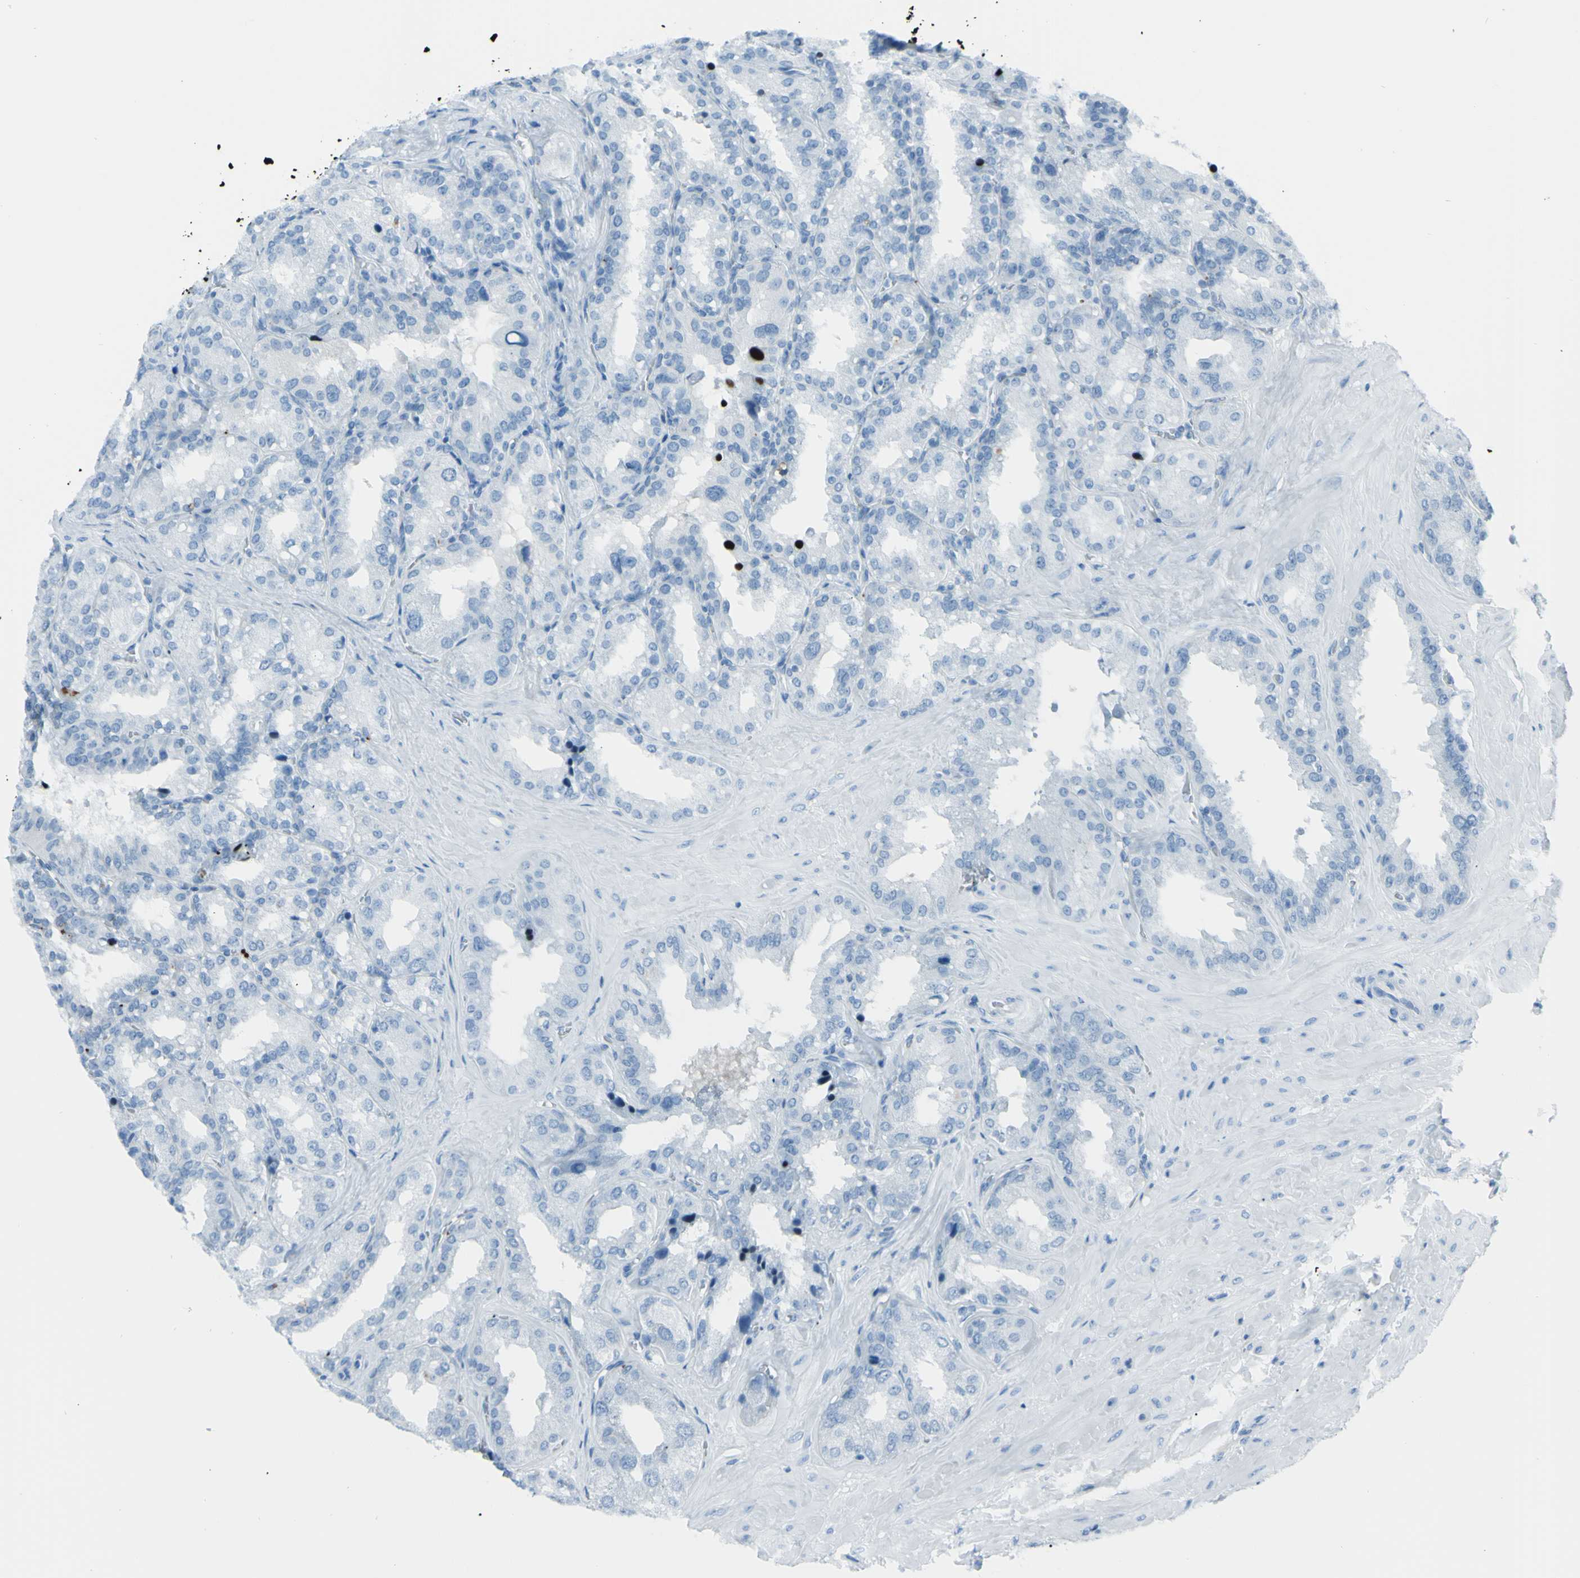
{"staining": {"intensity": "negative", "quantity": "none", "location": "none"}, "tissue": "seminal vesicle", "cell_type": "Glandular cells", "image_type": "normal", "snomed": [{"axis": "morphology", "description": "Normal tissue, NOS"}, {"axis": "topography", "description": "Prostate"}, {"axis": "topography", "description": "Seminal veicle"}], "caption": "Human seminal vesicle stained for a protein using immunohistochemistry (IHC) demonstrates no expression in glandular cells.", "gene": "AFP", "patient": {"sex": "male", "age": 51}}